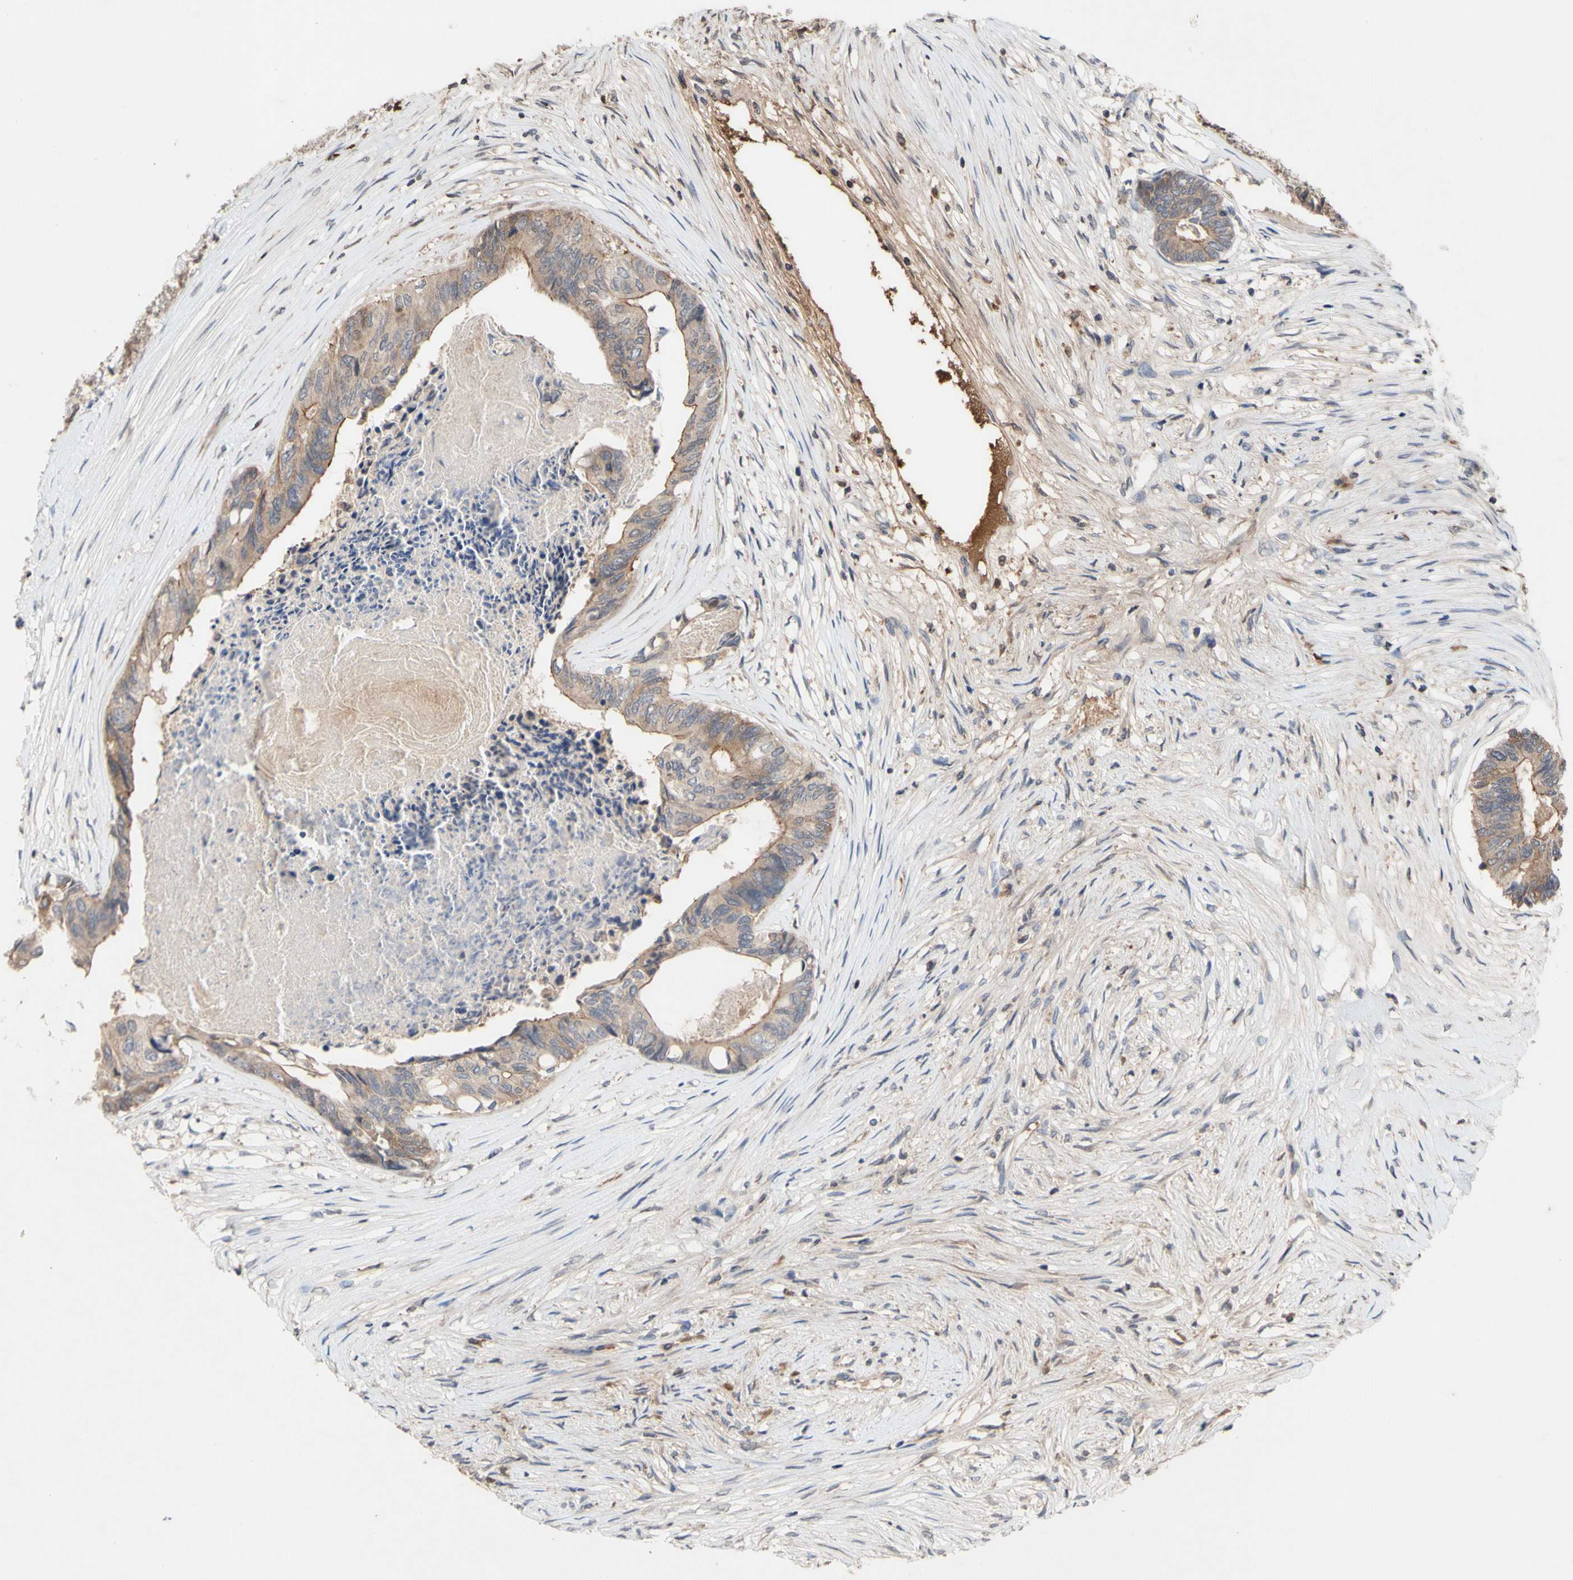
{"staining": {"intensity": "moderate", "quantity": ">75%", "location": "cytoplasmic/membranous"}, "tissue": "colorectal cancer", "cell_type": "Tumor cells", "image_type": "cancer", "snomed": [{"axis": "morphology", "description": "Adenocarcinoma, NOS"}, {"axis": "topography", "description": "Rectum"}], "caption": "High-magnification brightfield microscopy of colorectal adenocarcinoma stained with DAB (3,3'-diaminobenzidine) (brown) and counterstained with hematoxylin (blue). tumor cells exhibit moderate cytoplasmic/membranous expression is appreciated in approximately>75% of cells.", "gene": "NECTIN3", "patient": {"sex": "male", "age": 63}}